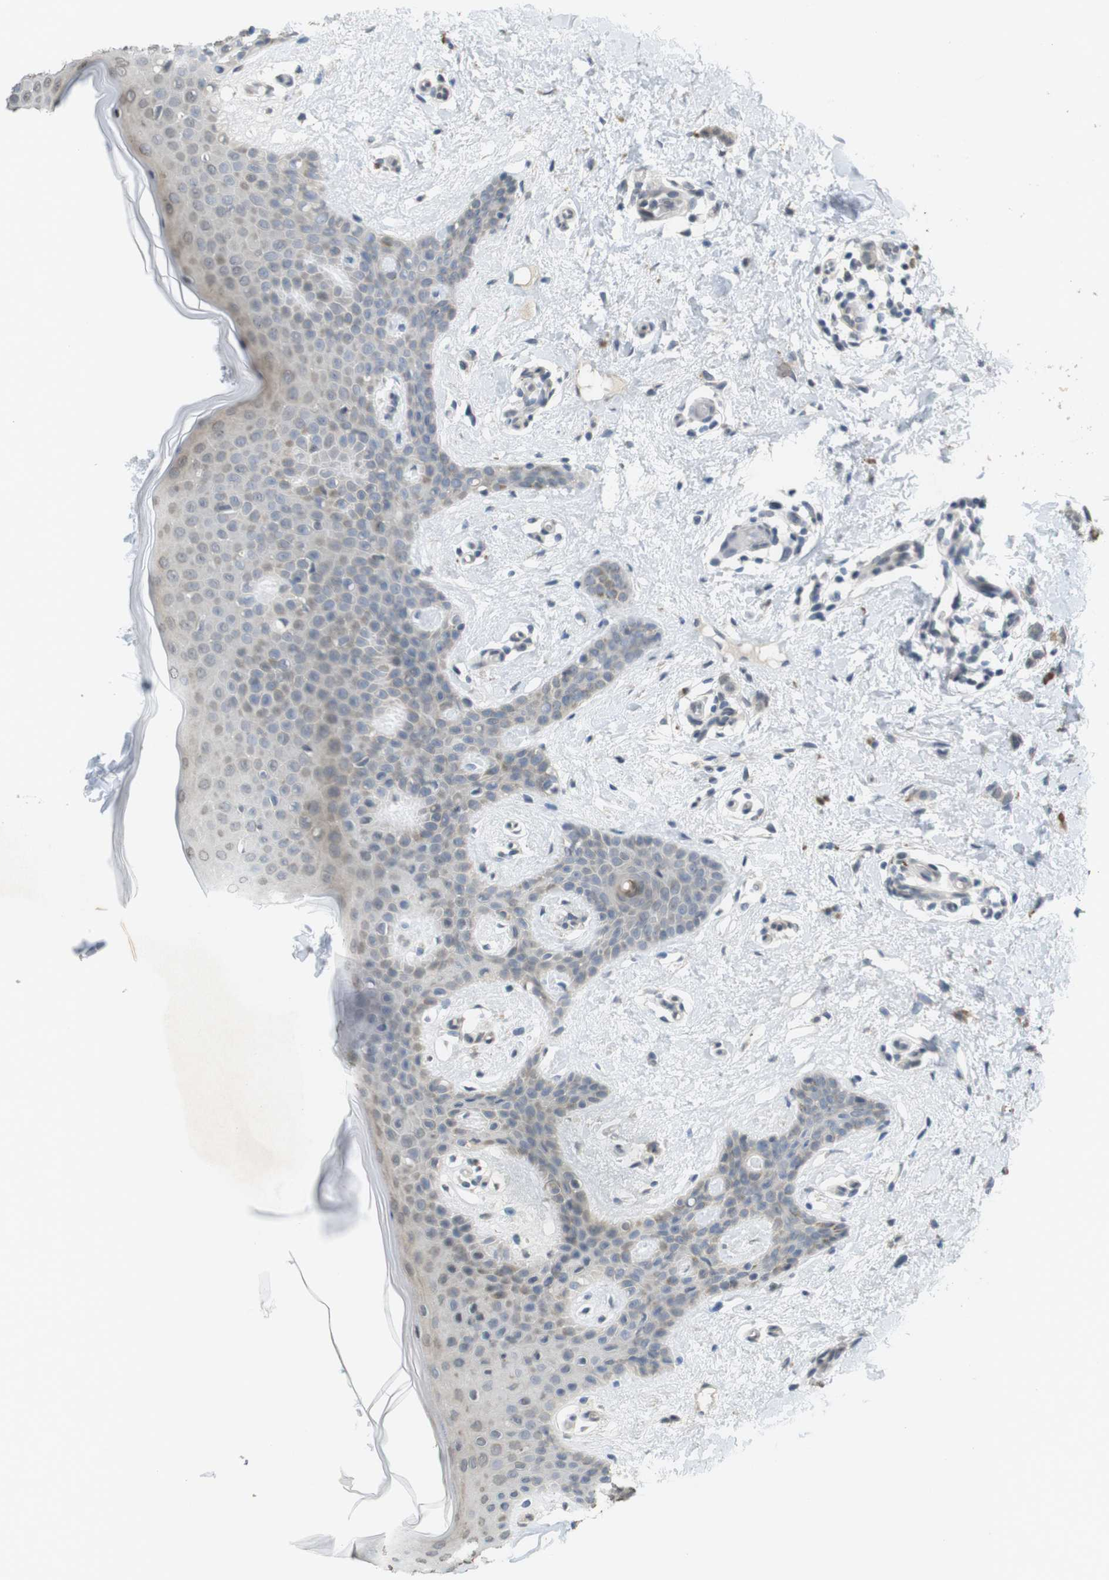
{"staining": {"intensity": "negative", "quantity": "none", "location": "none"}, "tissue": "breast cancer", "cell_type": "Tumor cells", "image_type": "cancer", "snomed": [{"axis": "morphology", "description": "Lobular carcinoma"}, {"axis": "topography", "description": "Skin"}, {"axis": "topography", "description": "Breast"}], "caption": "This is an IHC micrograph of breast lobular carcinoma. There is no positivity in tumor cells.", "gene": "FZD10", "patient": {"sex": "female", "age": 46}}